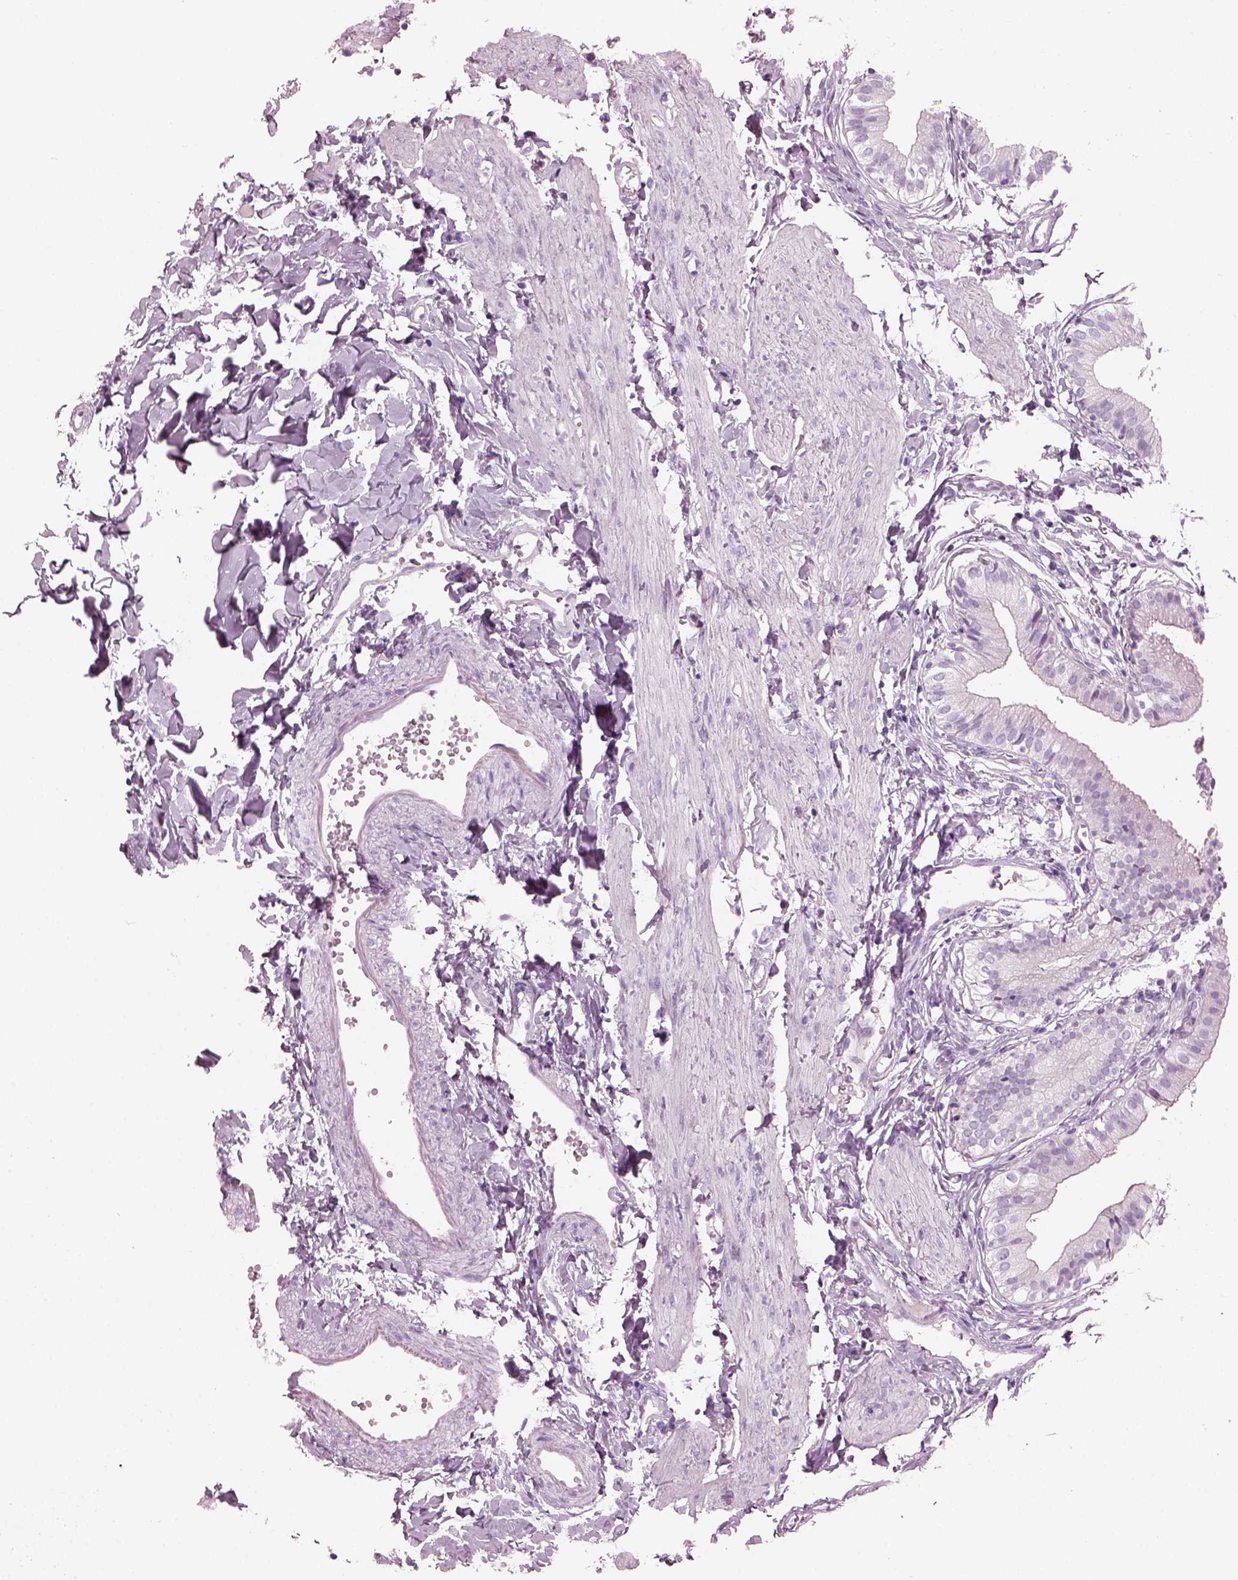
{"staining": {"intensity": "negative", "quantity": "none", "location": "none"}, "tissue": "gallbladder", "cell_type": "Glandular cells", "image_type": "normal", "snomed": [{"axis": "morphology", "description": "Normal tissue, NOS"}, {"axis": "topography", "description": "Gallbladder"}], "caption": "Immunohistochemistry image of benign gallbladder stained for a protein (brown), which shows no positivity in glandular cells. Brightfield microscopy of immunohistochemistry (IHC) stained with DAB (brown) and hematoxylin (blue), captured at high magnification.", "gene": "HYDIN", "patient": {"sex": "female", "age": 47}}